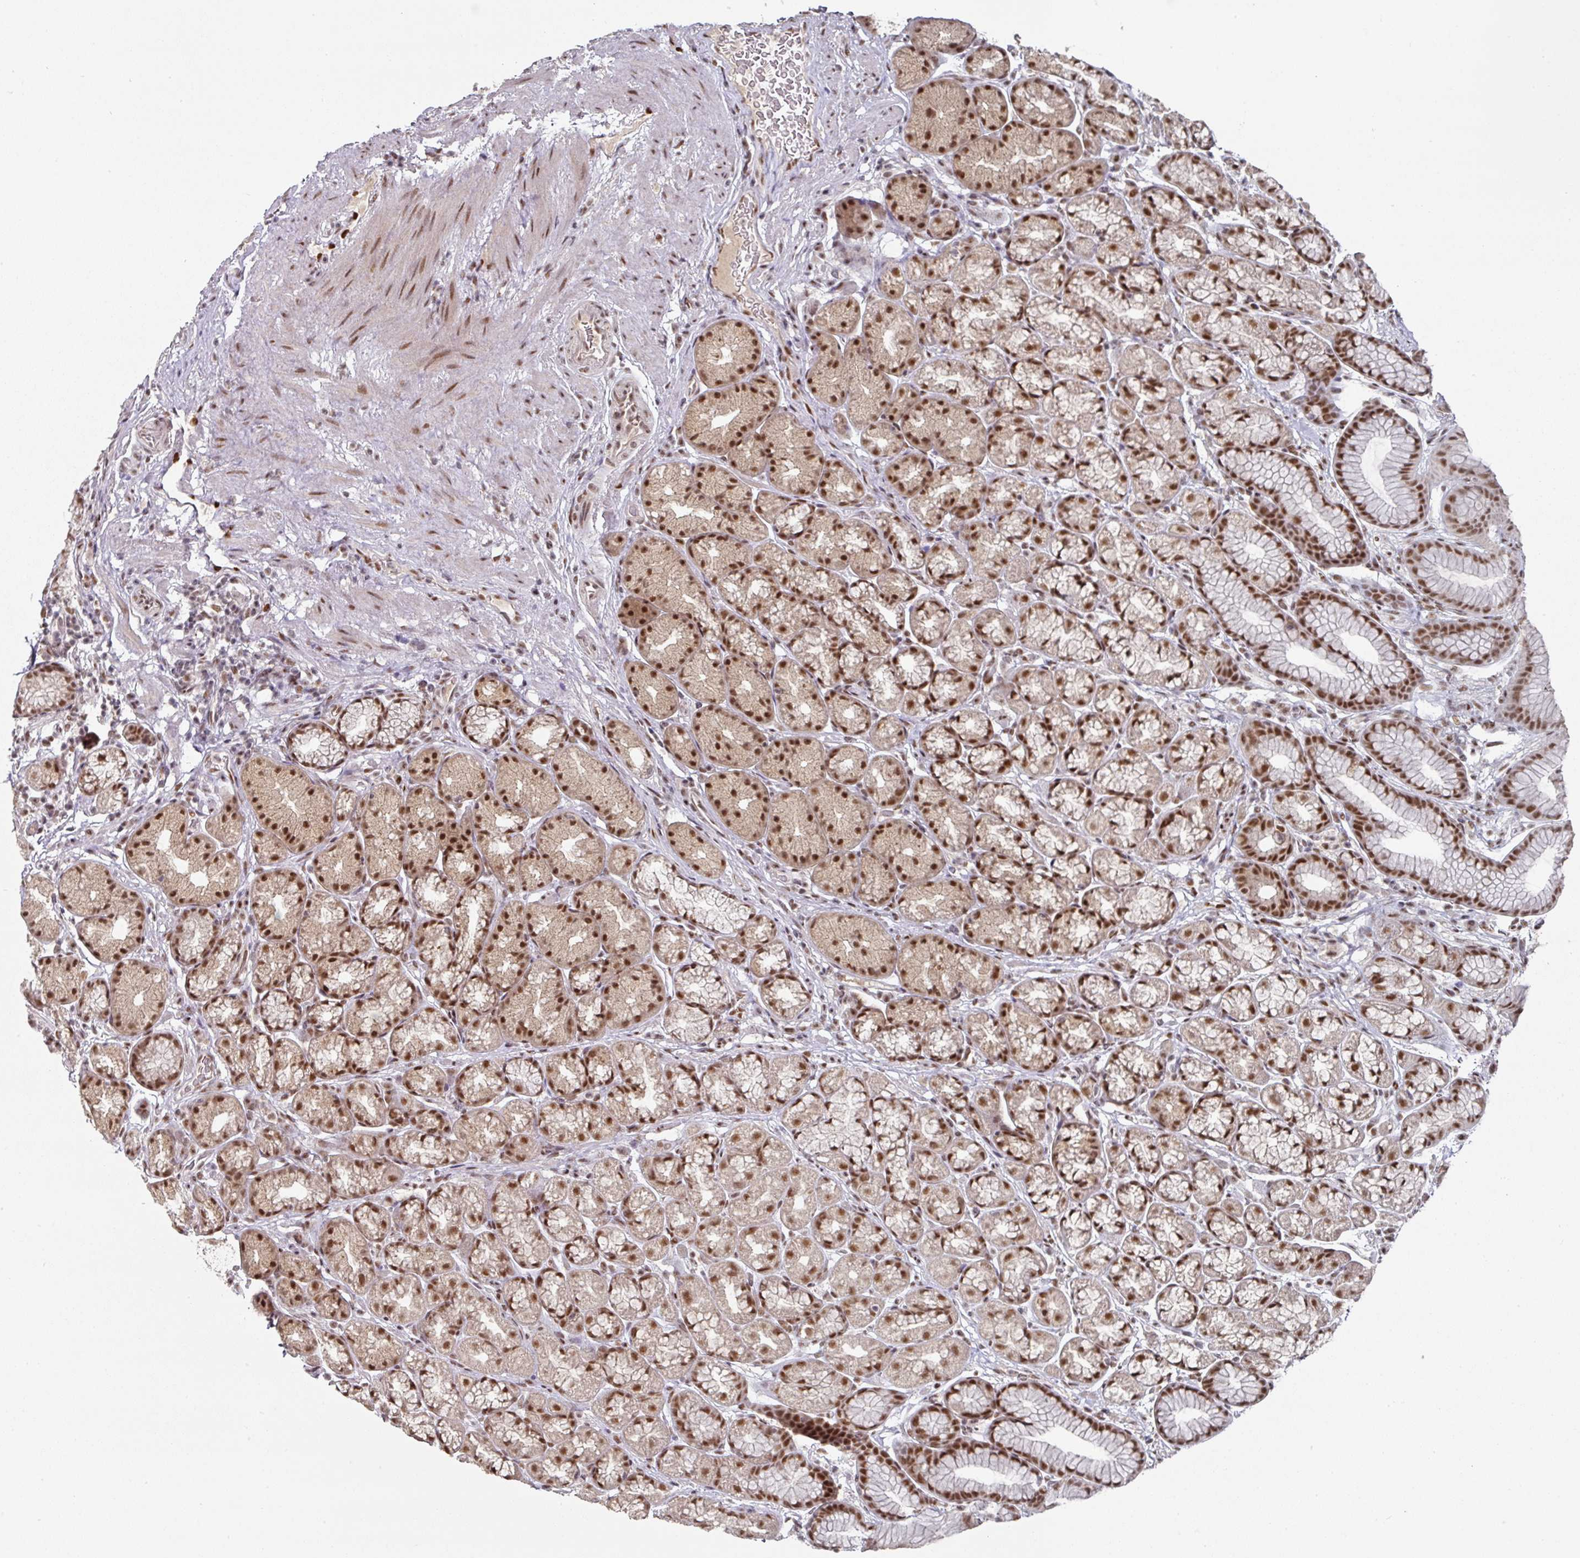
{"staining": {"intensity": "strong", "quantity": ">75%", "location": "nuclear"}, "tissue": "stomach", "cell_type": "Glandular cells", "image_type": "normal", "snomed": [{"axis": "morphology", "description": "Normal tissue, NOS"}, {"axis": "topography", "description": "Stomach, lower"}], "caption": "Stomach stained with immunohistochemistry exhibits strong nuclear positivity in approximately >75% of glandular cells.", "gene": "ENSG00000289690", "patient": {"sex": "male", "age": 67}}